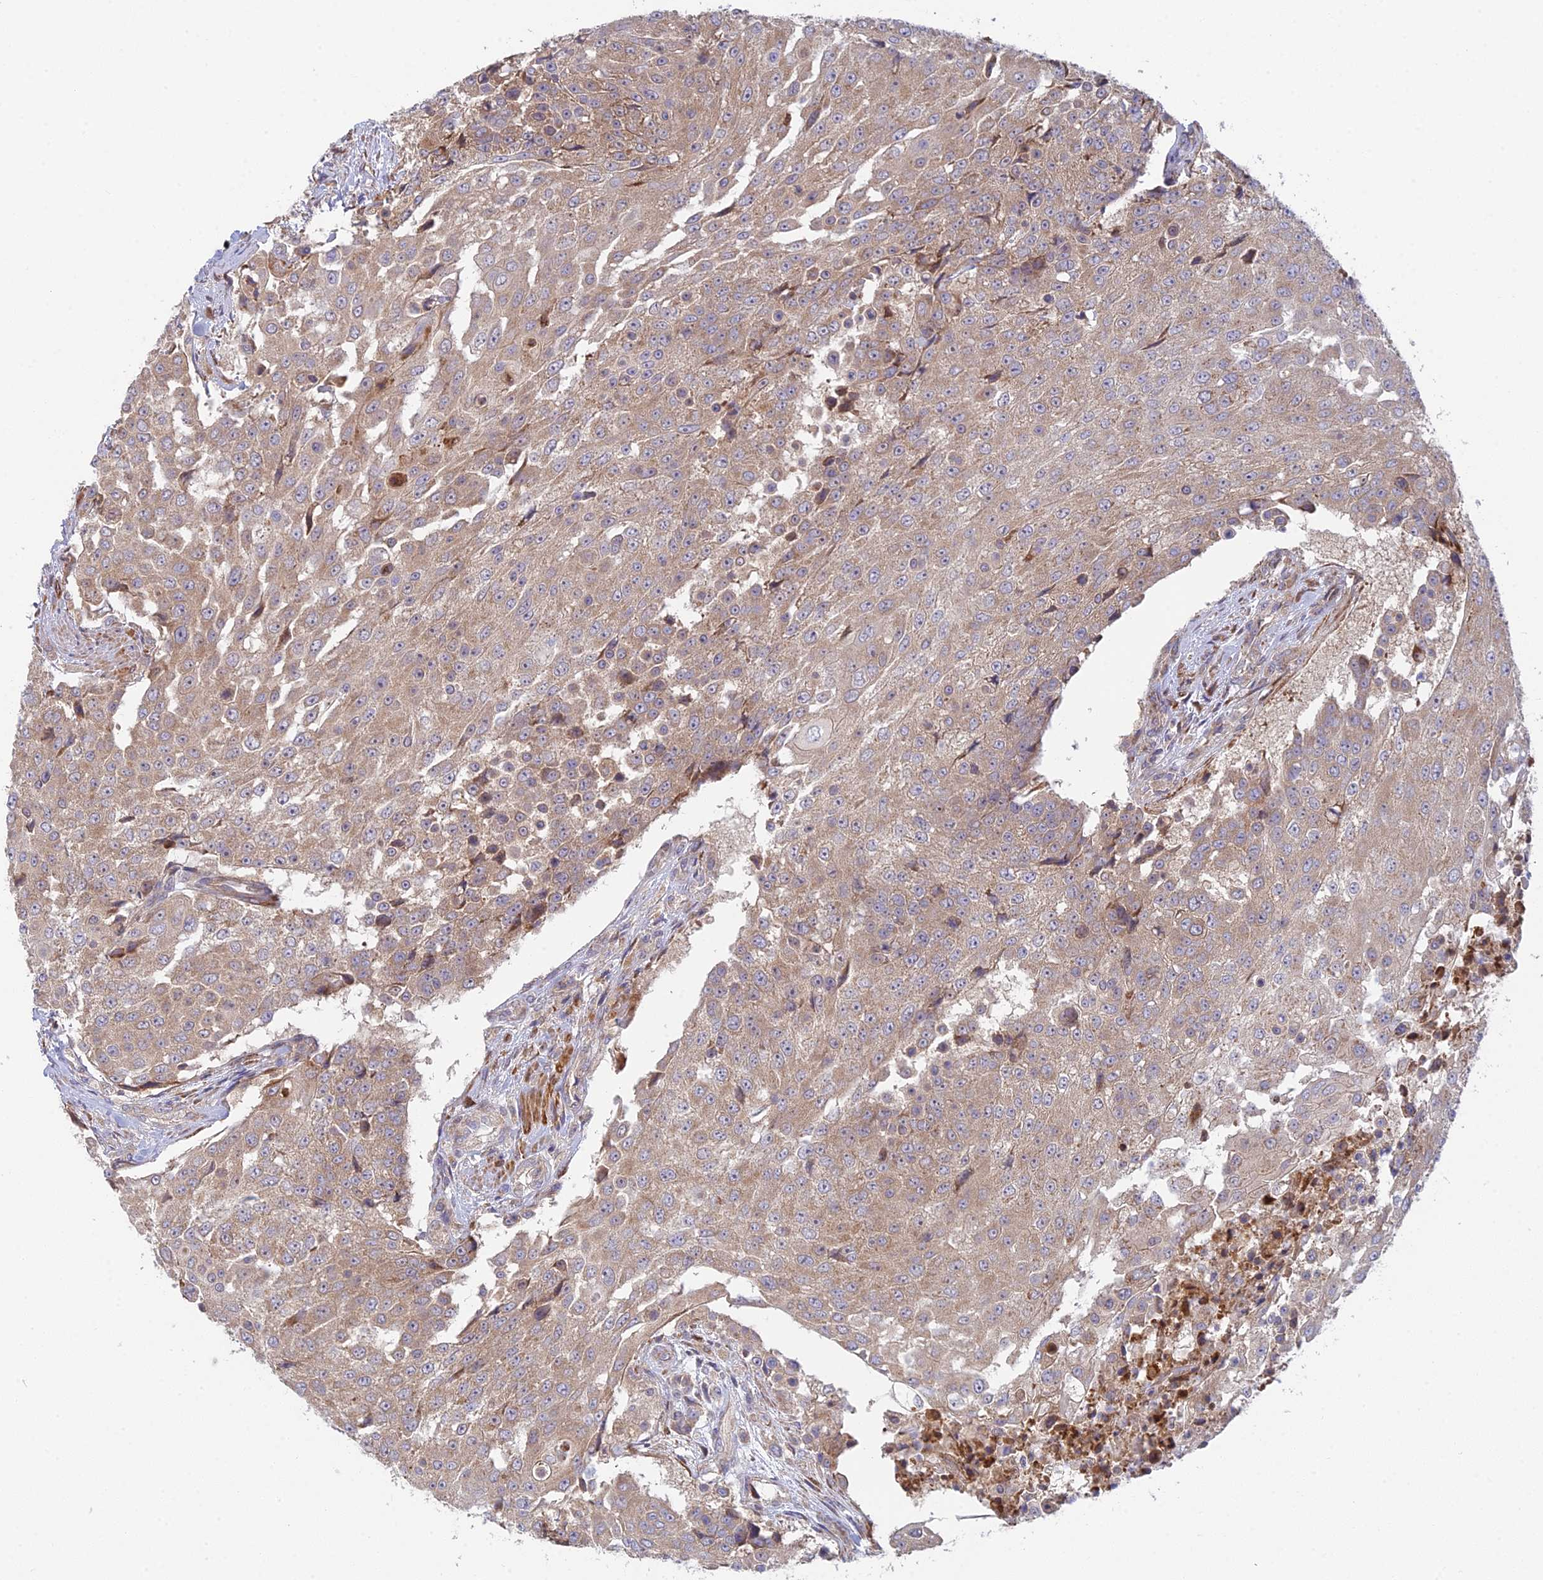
{"staining": {"intensity": "weak", "quantity": ">75%", "location": "cytoplasmic/membranous"}, "tissue": "urothelial cancer", "cell_type": "Tumor cells", "image_type": "cancer", "snomed": [{"axis": "morphology", "description": "Urothelial carcinoma, High grade"}, {"axis": "topography", "description": "Urinary bladder"}], "caption": "Protein positivity by immunohistochemistry exhibits weak cytoplasmic/membranous positivity in about >75% of tumor cells in urothelial carcinoma (high-grade).", "gene": "INCA1", "patient": {"sex": "female", "age": 63}}